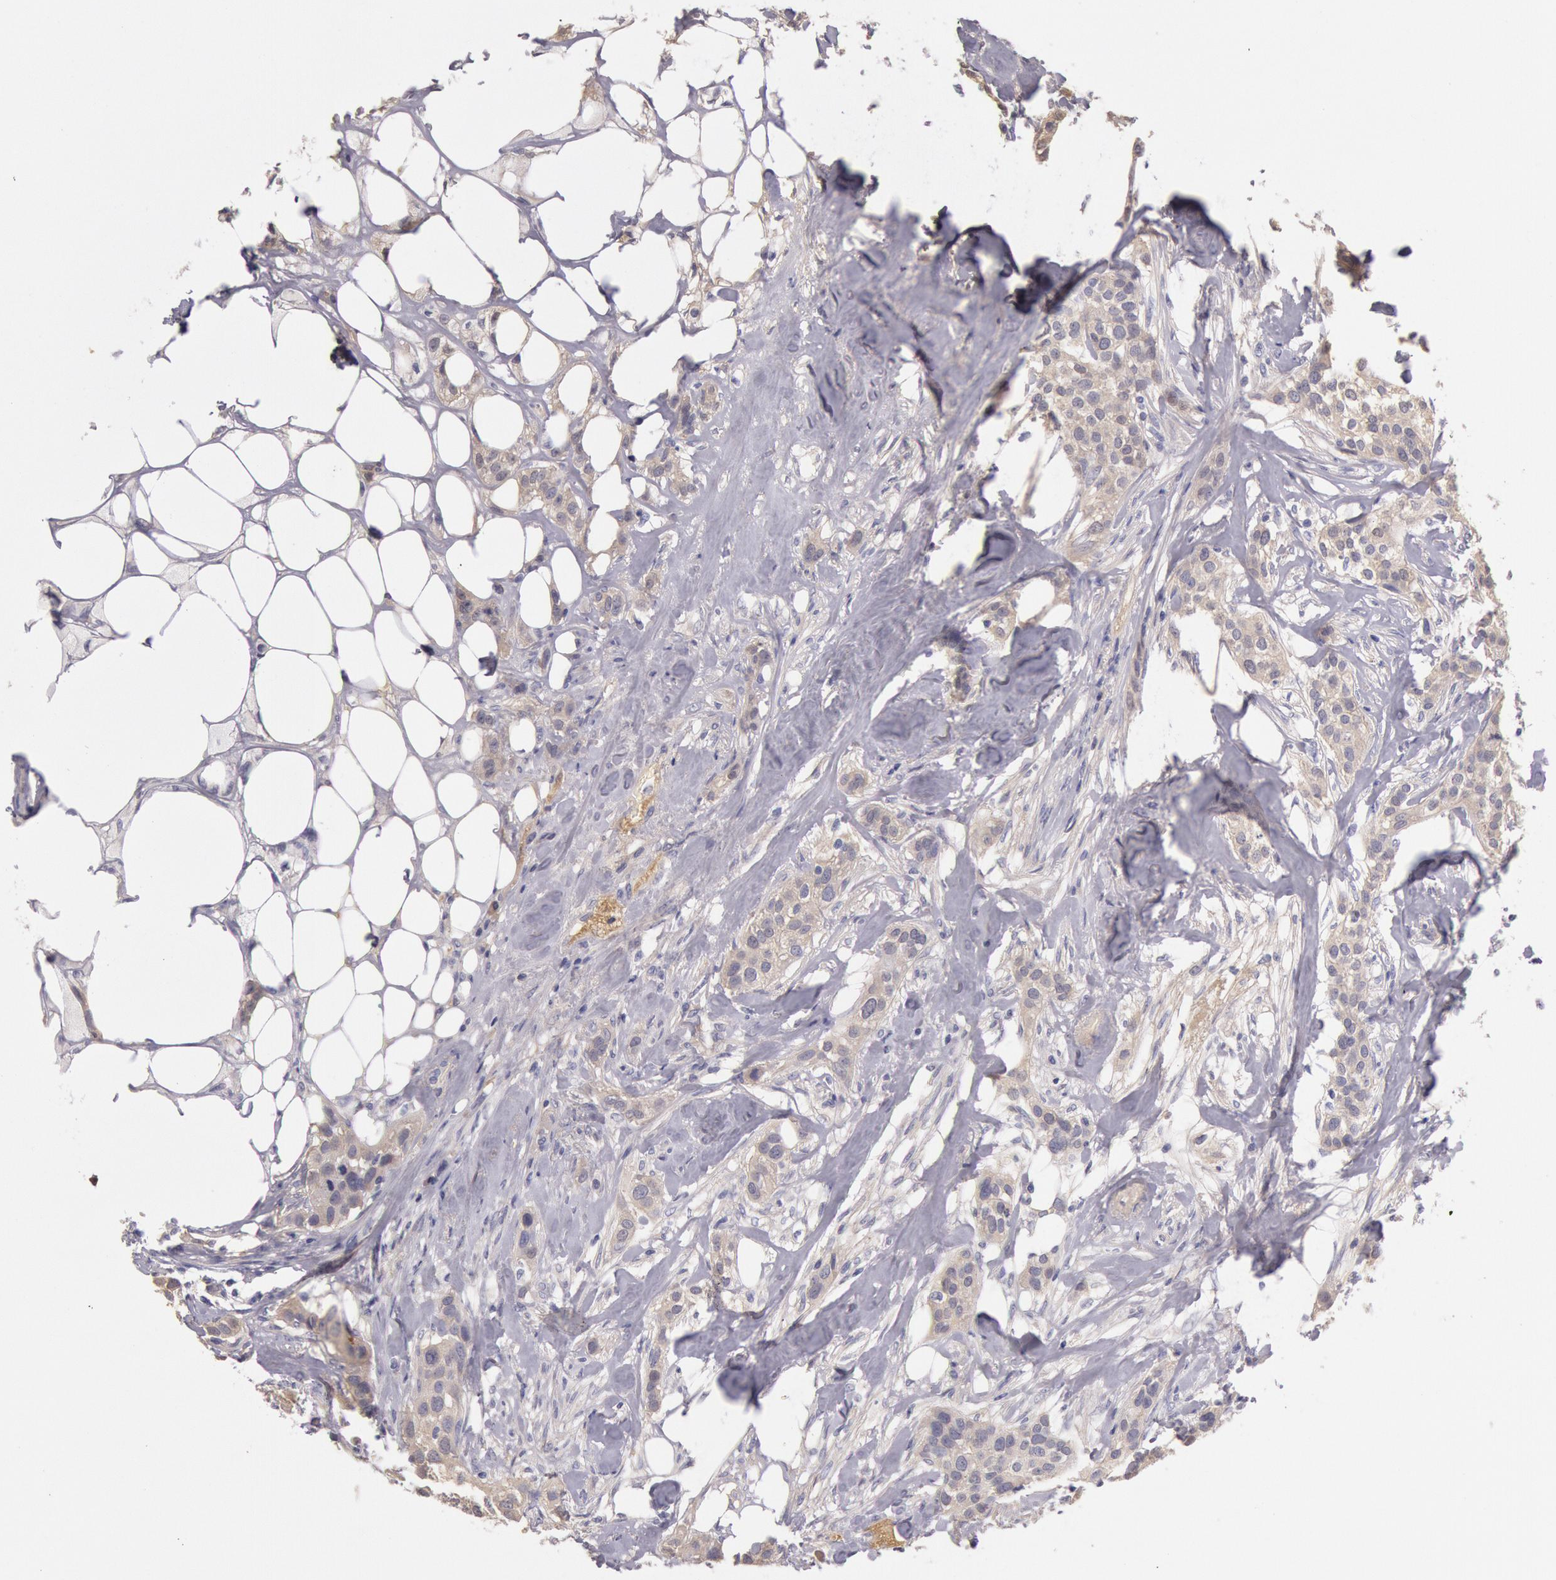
{"staining": {"intensity": "negative", "quantity": "none", "location": "none"}, "tissue": "breast cancer", "cell_type": "Tumor cells", "image_type": "cancer", "snomed": [{"axis": "morphology", "description": "Duct carcinoma"}, {"axis": "topography", "description": "Breast"}], "caption": "Immunohistochemical staining of human breast cancer exhibits no significant expression in tumor cells.", "gene": "C1R", "patient": {"sex": "female", "age": 45}}